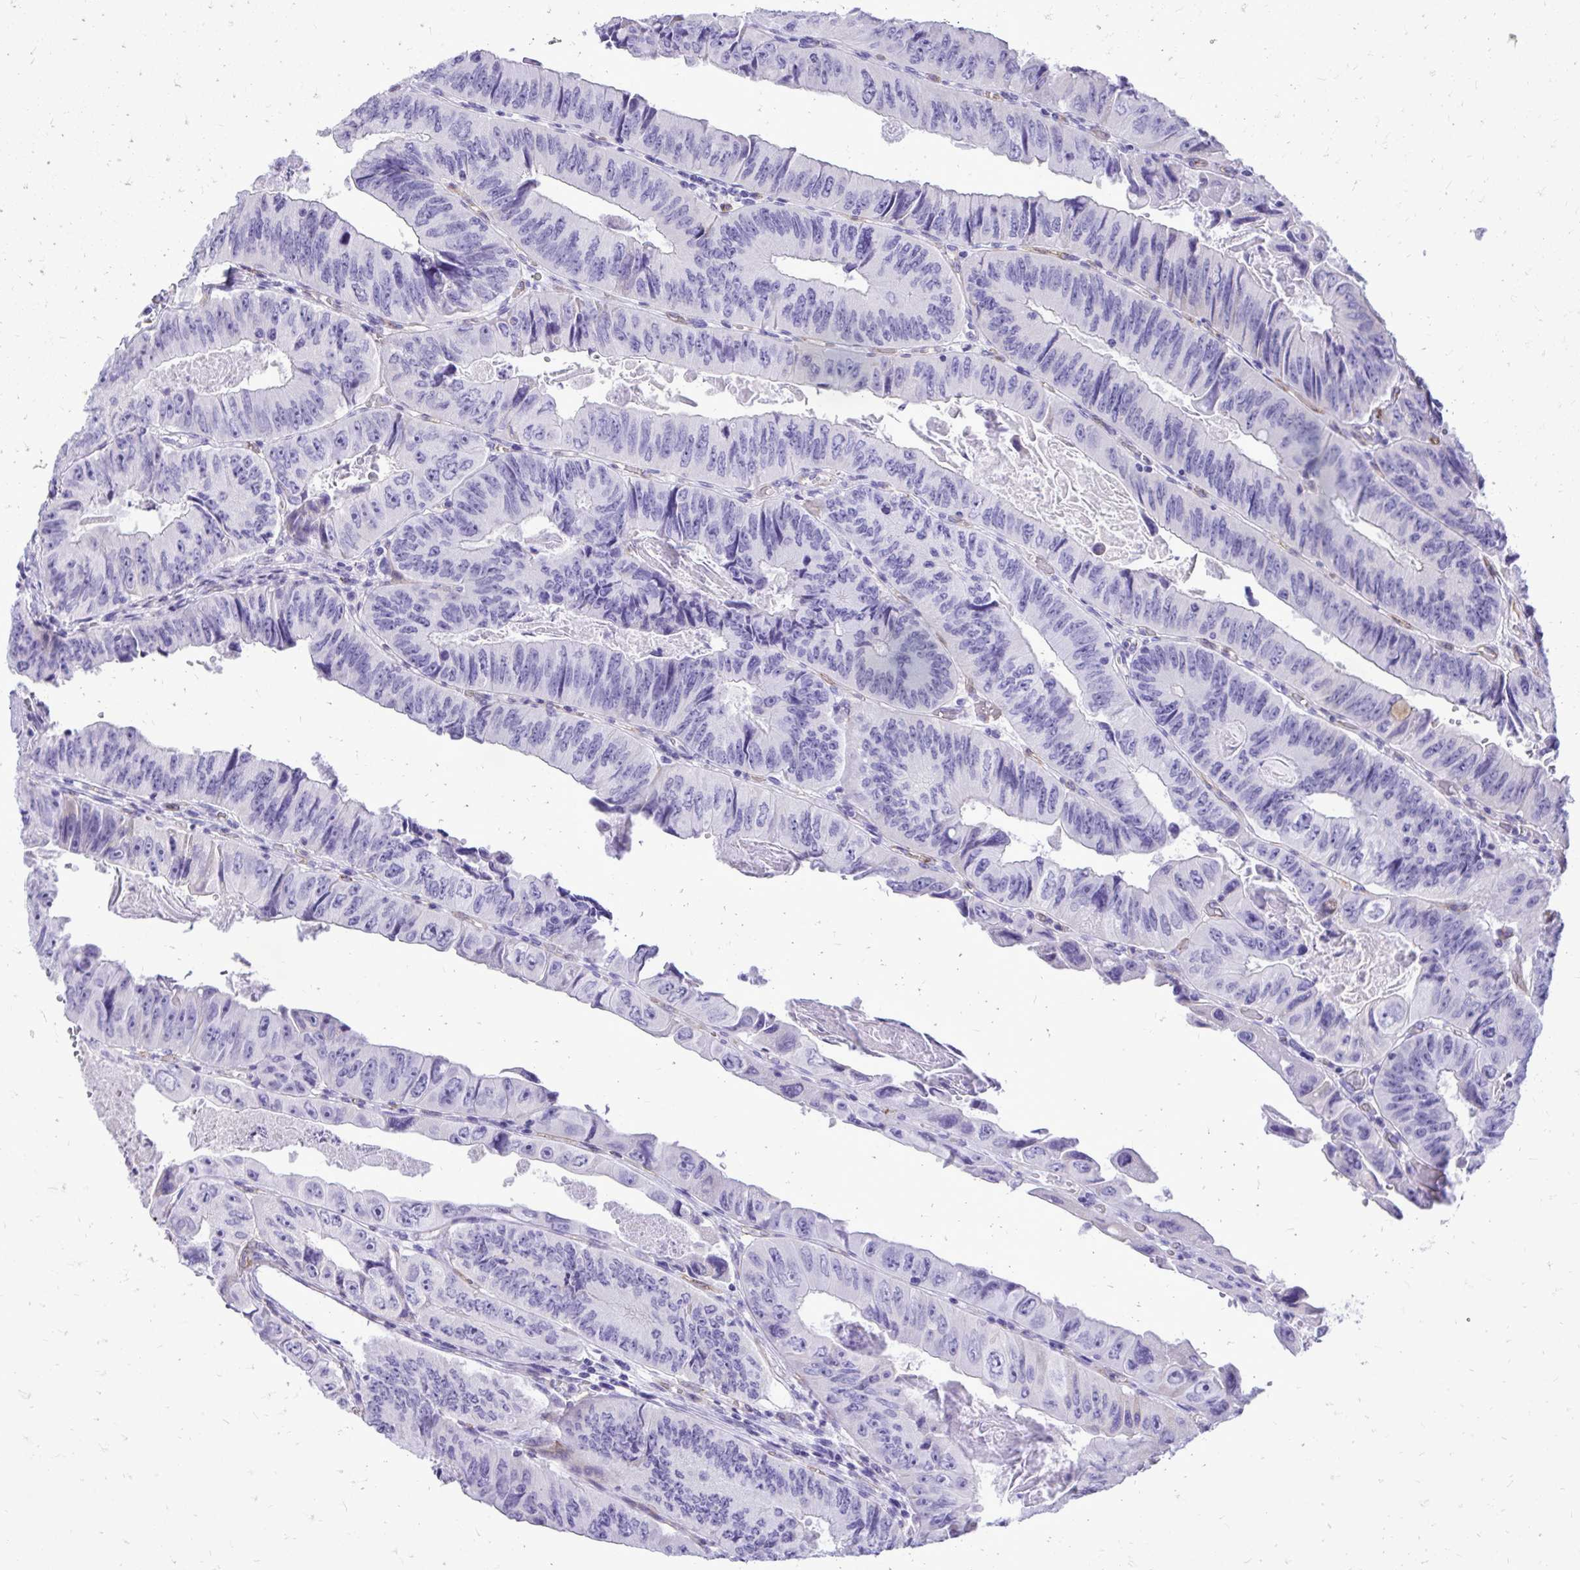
{"staining": {"intensity": "negative", "quantity": "none", "location": "none"}, "tissue": "colorectal cancer", "cell_type": "Tumor cells", "image_type": "cancer", "snomed": [{"axis": "morphology", "description": "Adenocarcinoma, NOS"}, {"axis": "topography", "description": "Colon"}], "caption": "Photomicrograph shows no protein staining in tumor cells of colorectal cancer tissue.", "gene": "PELI3", "patient": {"sex": "female", "age": 84}}